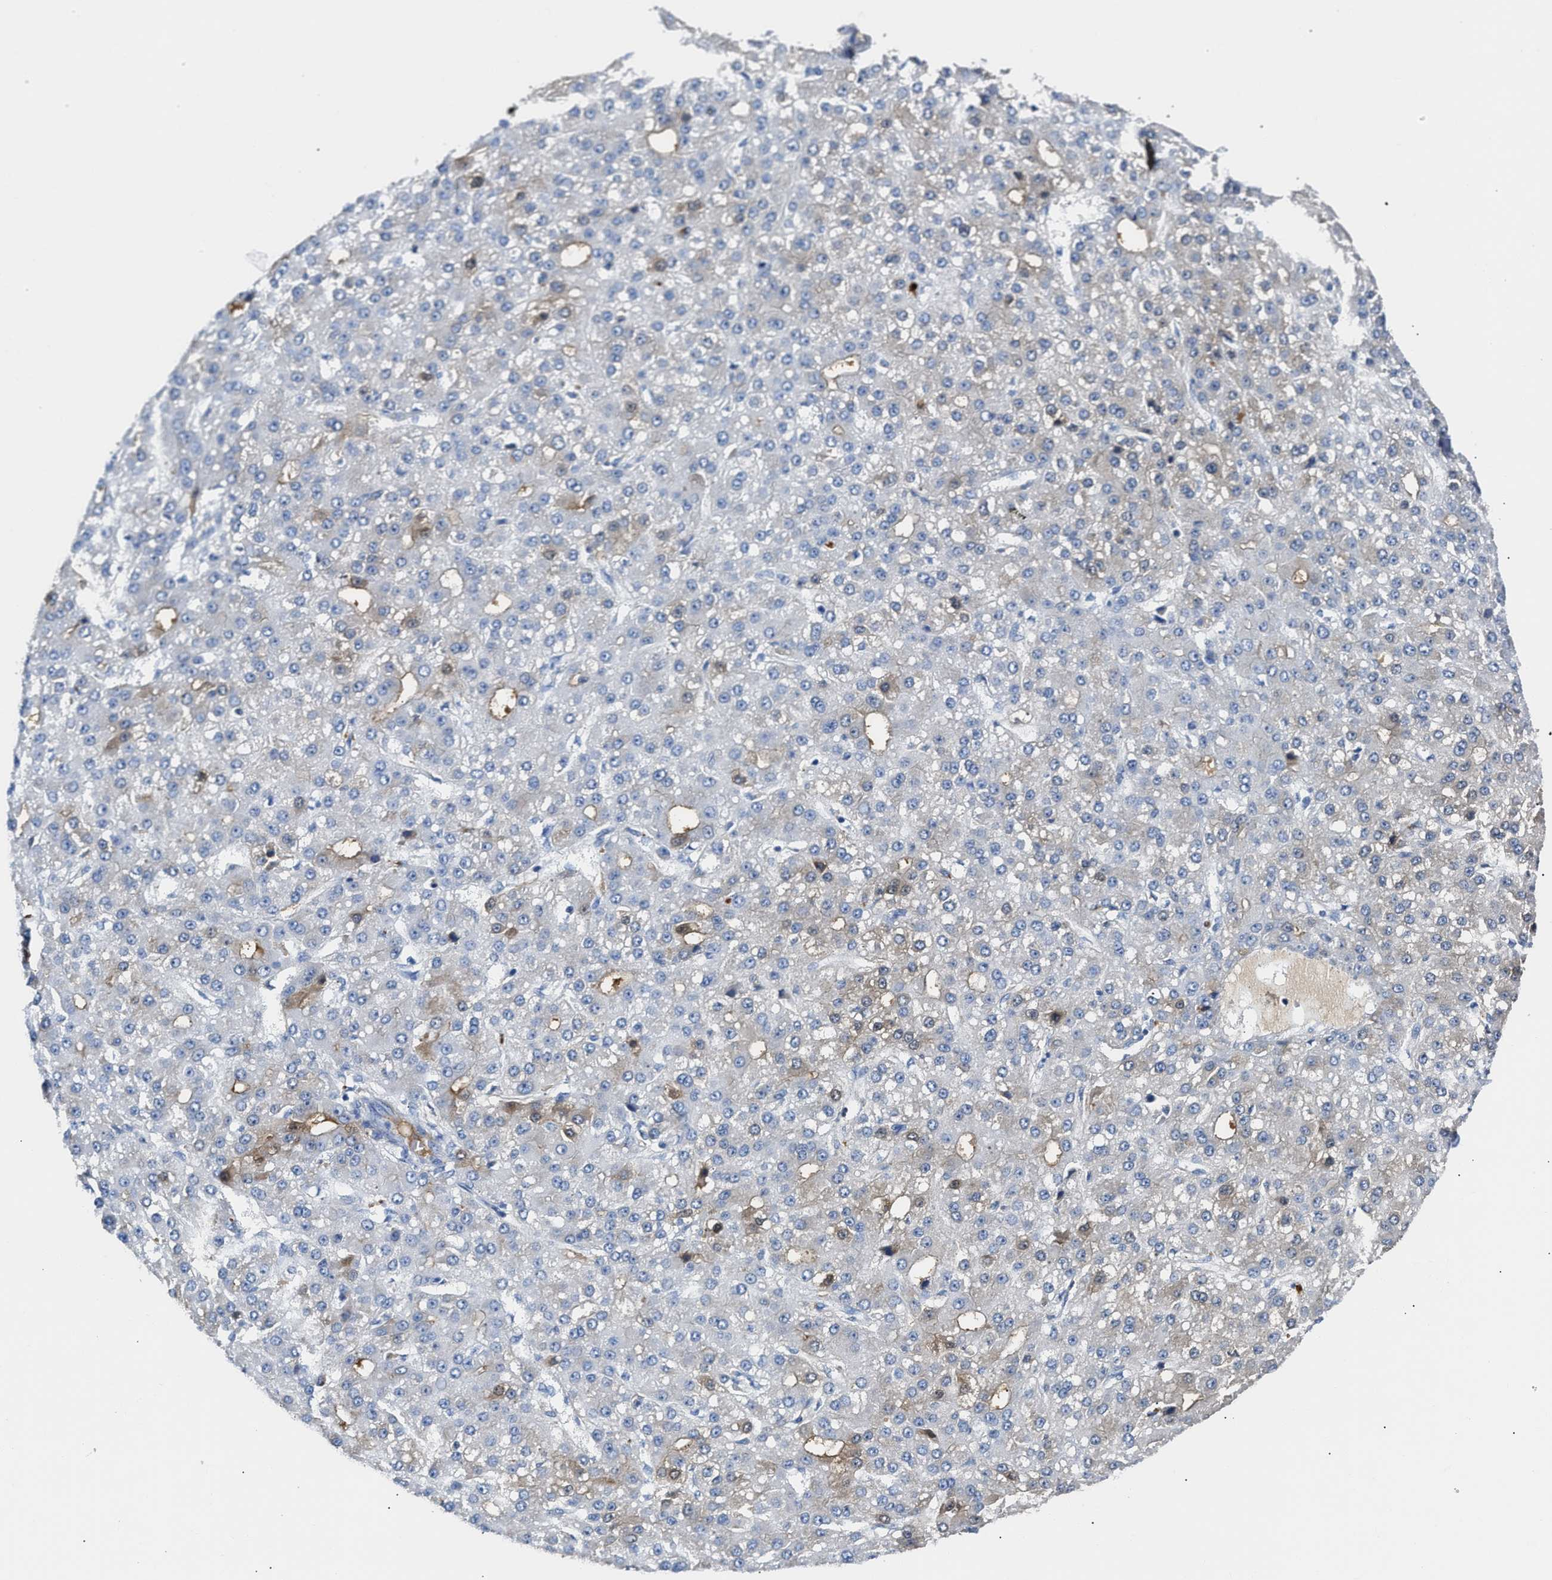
{"staining": {"intensity": "weak", "quantity": "<25%", "location": "cytoplasmic/membranous"}, "tissue": "liver cancer", "cell_type": "Tumor cells", "image_type": "cancer", "snomed": [{"axis": "morphology", "description": "Carcinoma, Hepatocellular, NOS"}, {"axis": "topography", "description": "Liver"}], "caption": "Micrograph shows no significant protein staining in tumor cells of liver cancer.", "gene": "GC", "patient": {"sex": "male", "age": 67}}